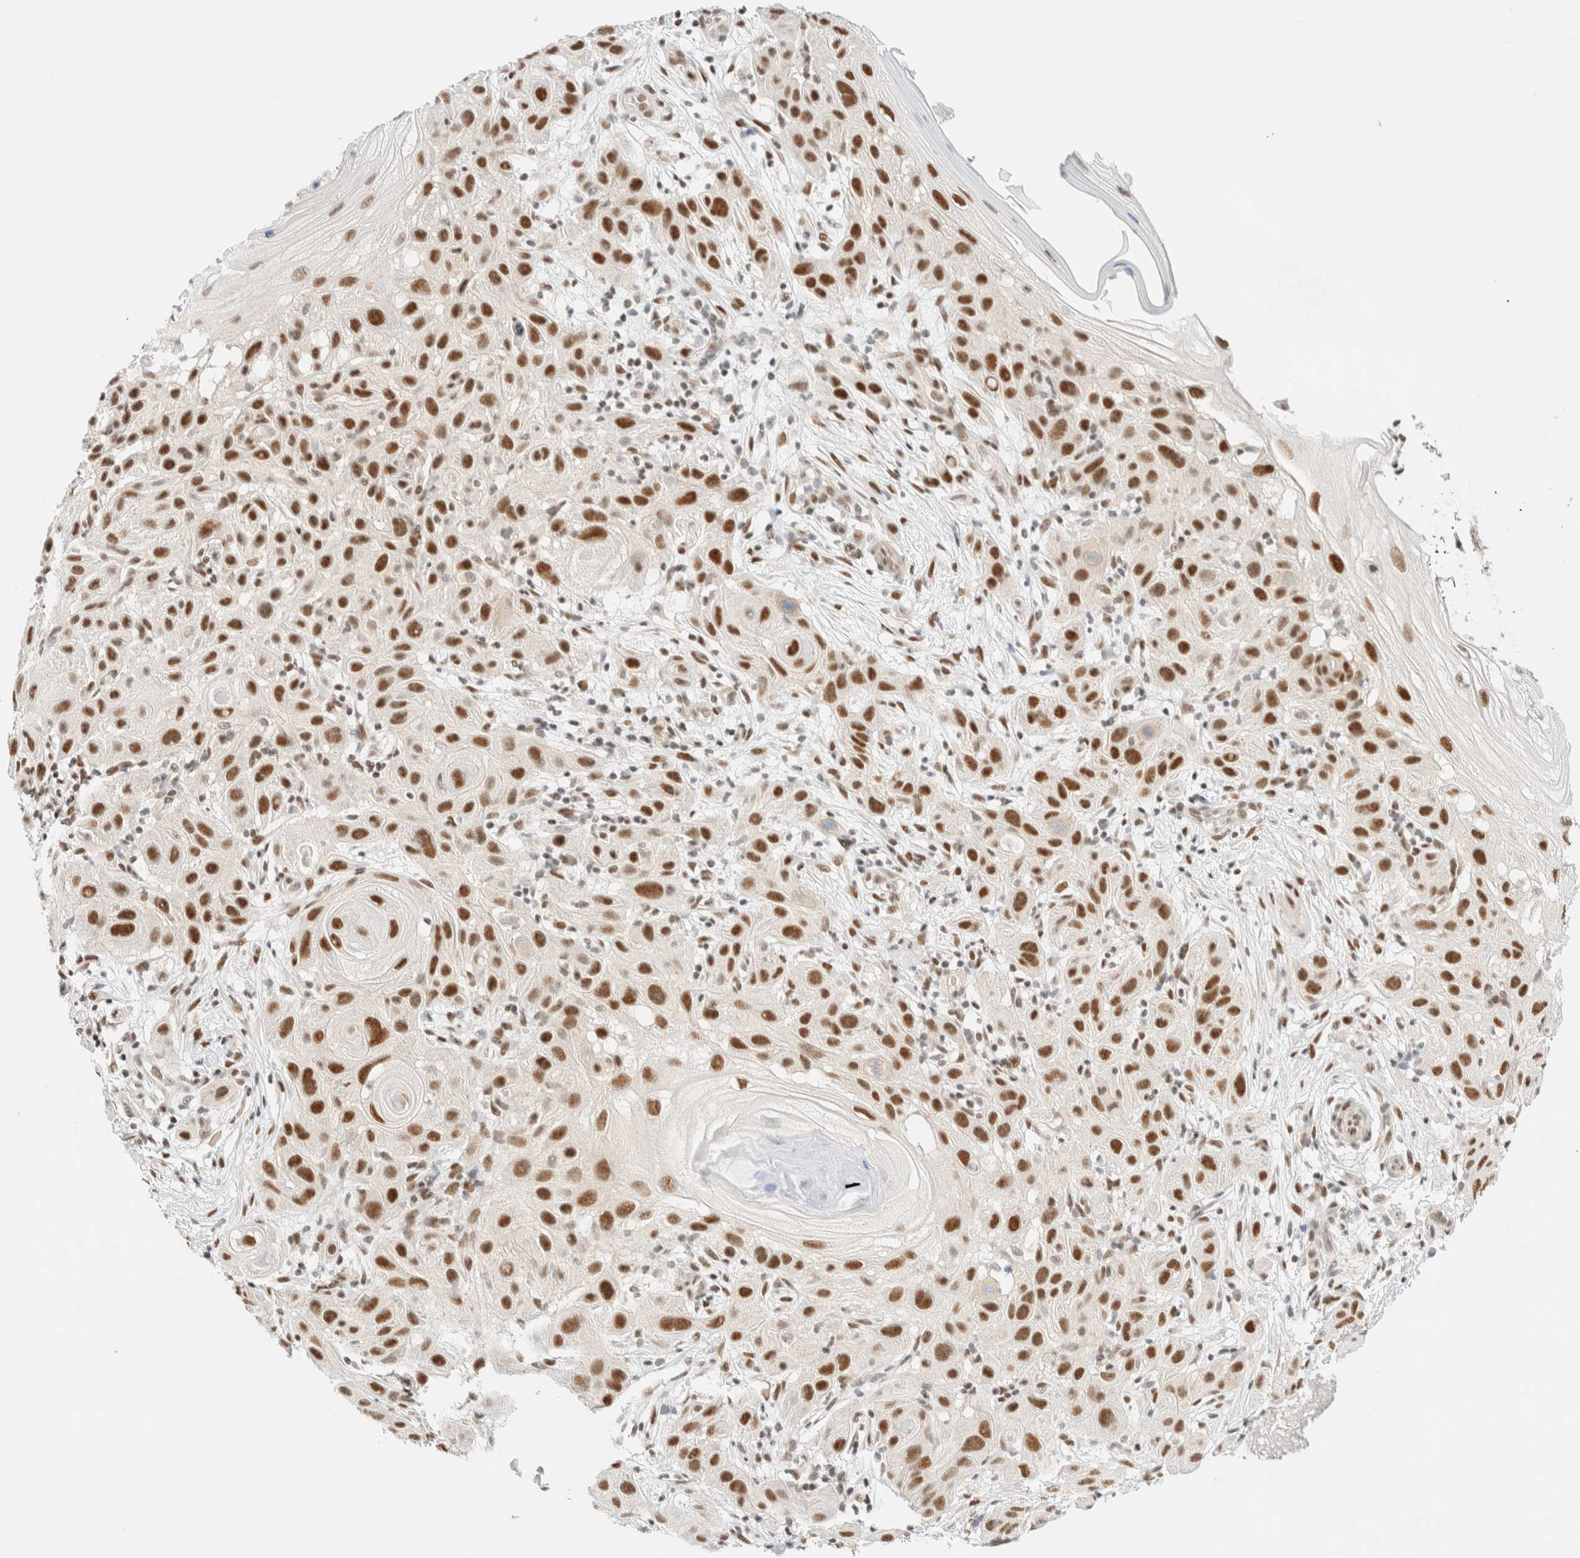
{"staining": {"intensity": "strong", "quantity": ">75%", "location": "nuclear"}, "tissue": "skin cancer", "cell_type": "Tumor cells", "image_type": "cancer", "snomed": [{"axis": "morphology", "description": "Squamous cell carcinoma, NOS"}, {"axis": "topography", "description": "Skin"}], "caption": "Approximately >75% of tumor cells in skin cancer exhibit strong nuclear protein positivity as visualized by brown immunohistochemical staining.", "gene": "PYGO2", "patient": {"sex": "female", "age": 96}}